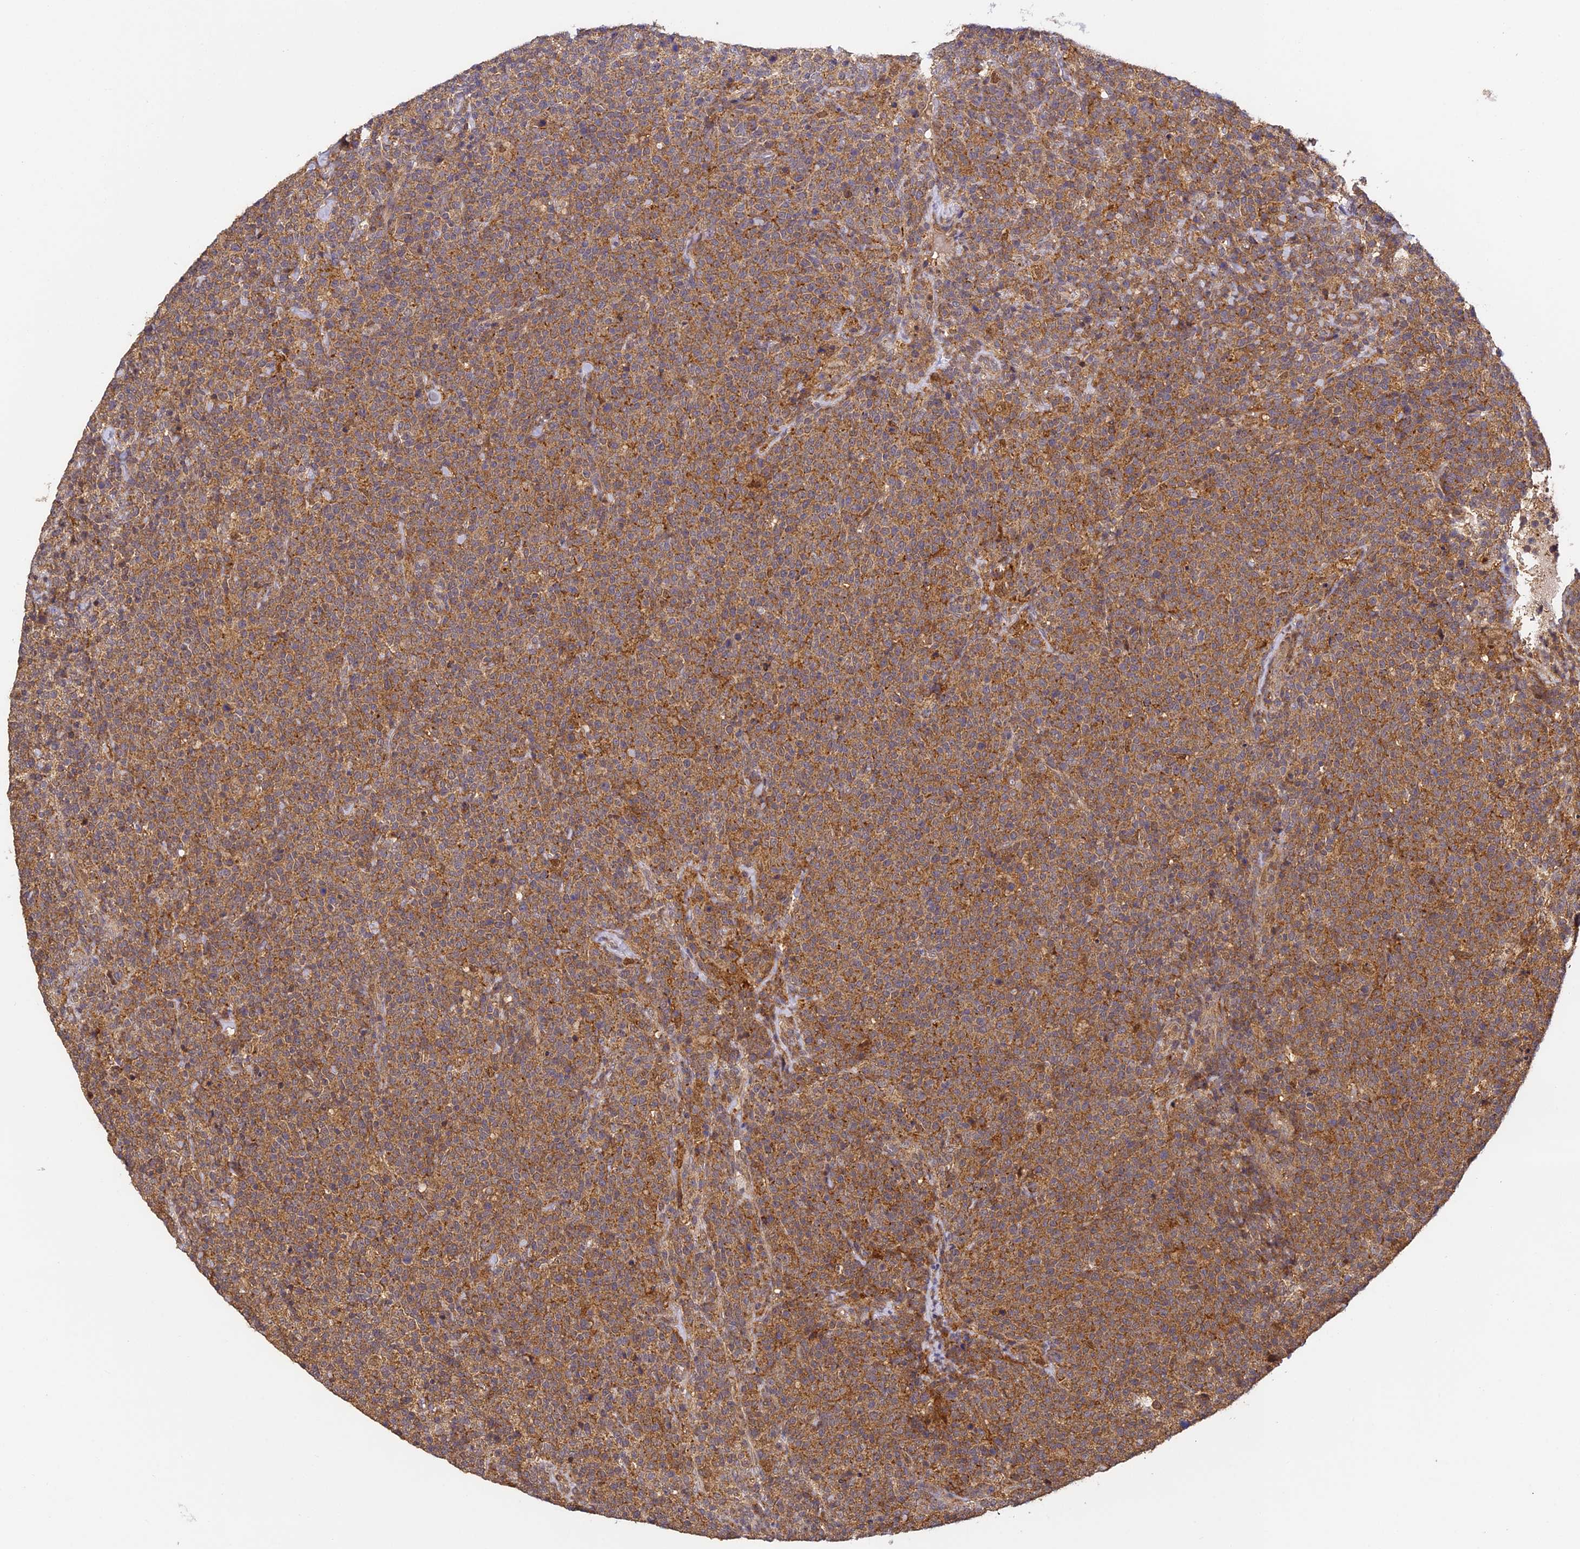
{"staining": {"intensity": "moderate", "quantity": ">75%", "location": "cytoplasmic/membranous"}, "tissue": "lymphoma", "cell_type": "Tumor cells", "image_type": "cancer", "snomed": [{"axis": "morphology", "description": "Malignant lymphoma, non-Hodgkin's type, High grade"}, {"axis": "topography", "description": "Lymph node"}], "caption": "Immunohistochemical staining of lymphoma demonstrates medium levels of moderate cytoplasmic/membranous expression in about >75% of tumor cells. (Brightfield microscopy of DAB IHC at high magnification).", "gene": "ZNF443", "patient": {"sex": "male", "age": 61}}